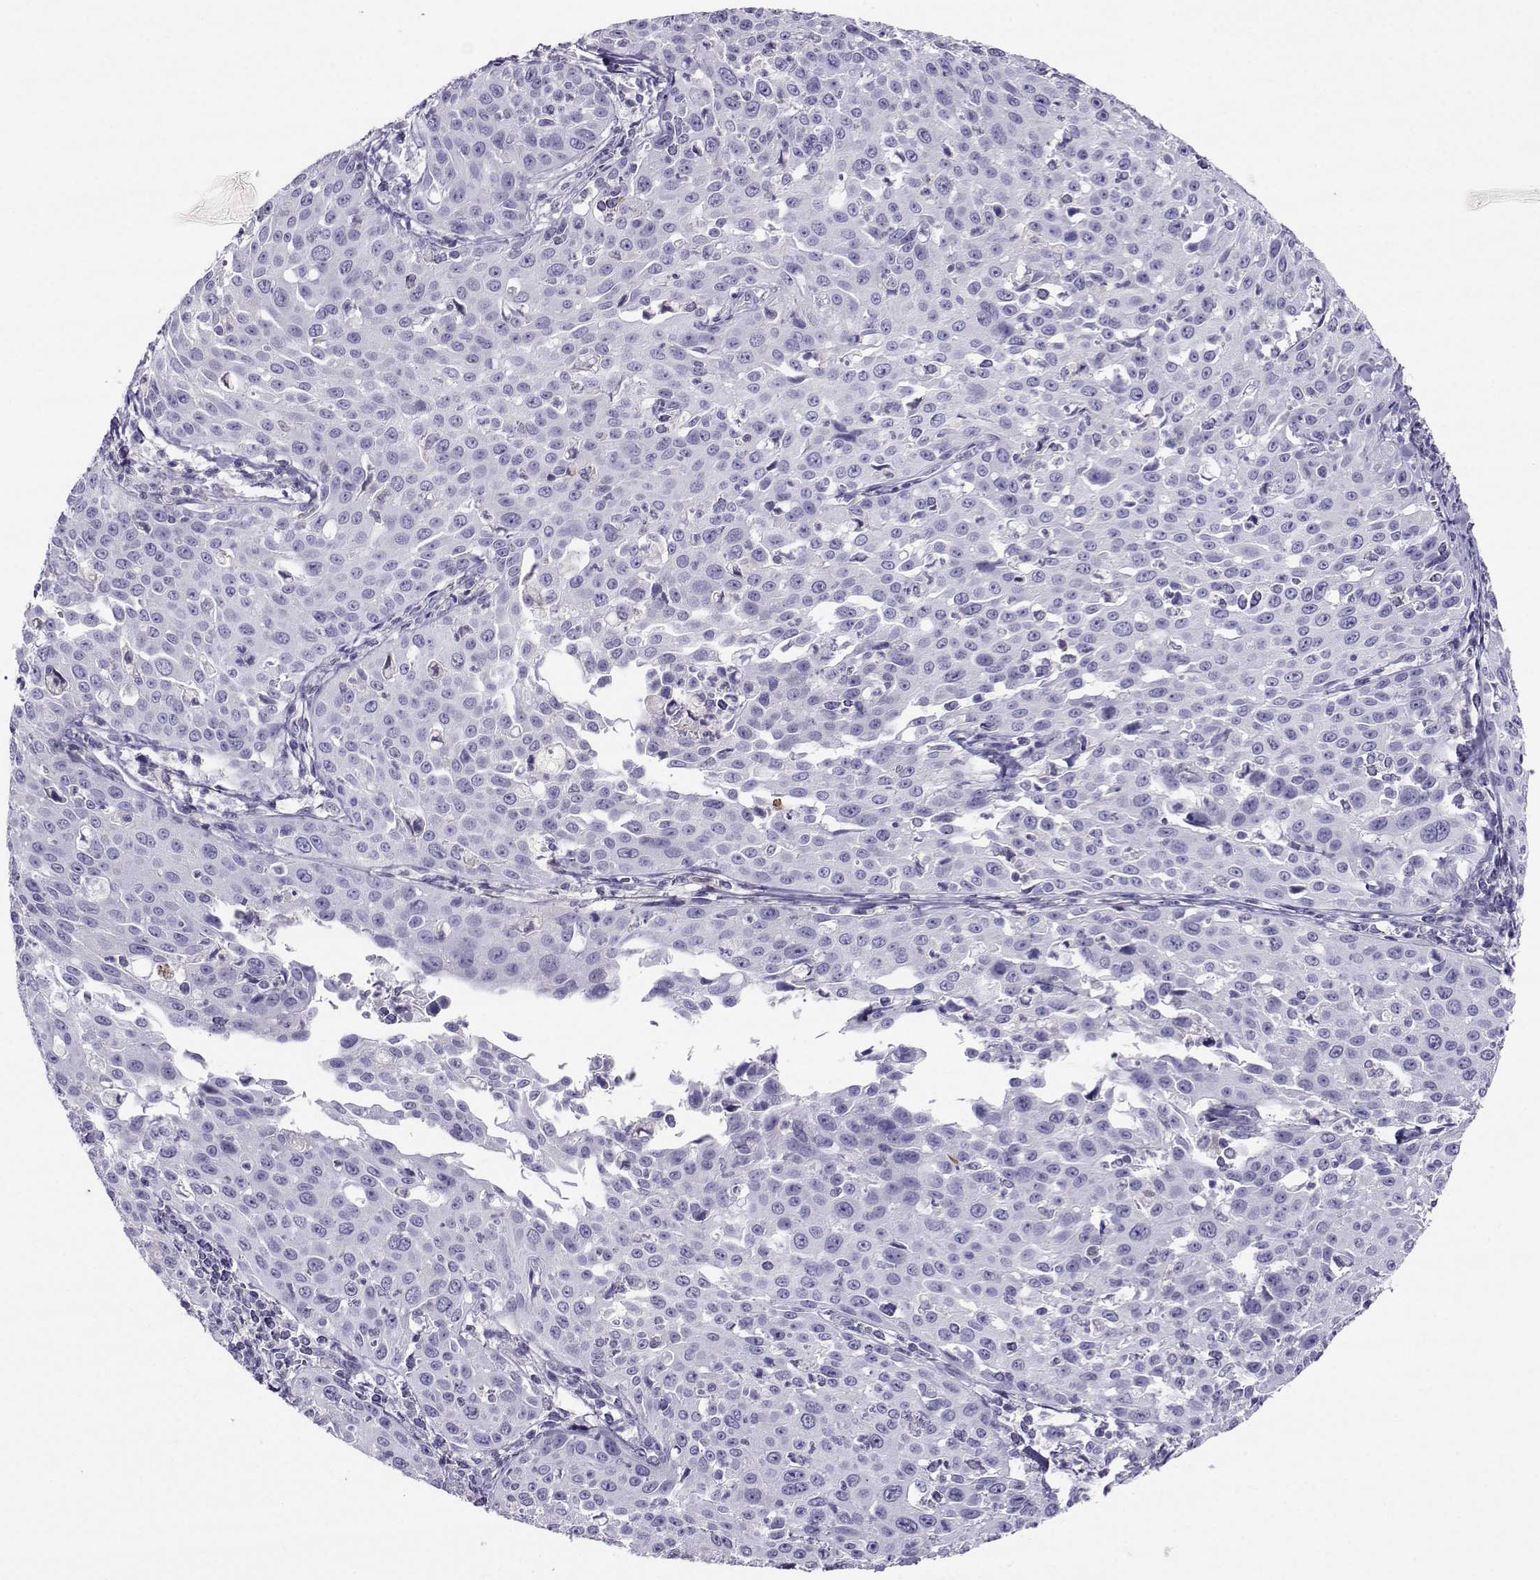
{"staining": {"intensity": "negative", "quantity": "none", "location": "none"}, "tissue": "cervical cancer", "cell_type": "Tumor cells", "image_type": "cancer", "snomed": [{"axis": "morphology", "description": "Squamous cell carcinoma, NOS"}, {"axis": "topography", "description": "Cervix"}], "caption": "DAB immunohistochemical staining of cervical cancer (squamous cell carcinoma) shows no significant expression in tumor cells. (Brightfield microscopy of DAB (3,3'-diaminobenzidine) immunohistochemistry at high magnification).", "gene": "PGK1", "patient": {"sex": "female", "age": 26}}